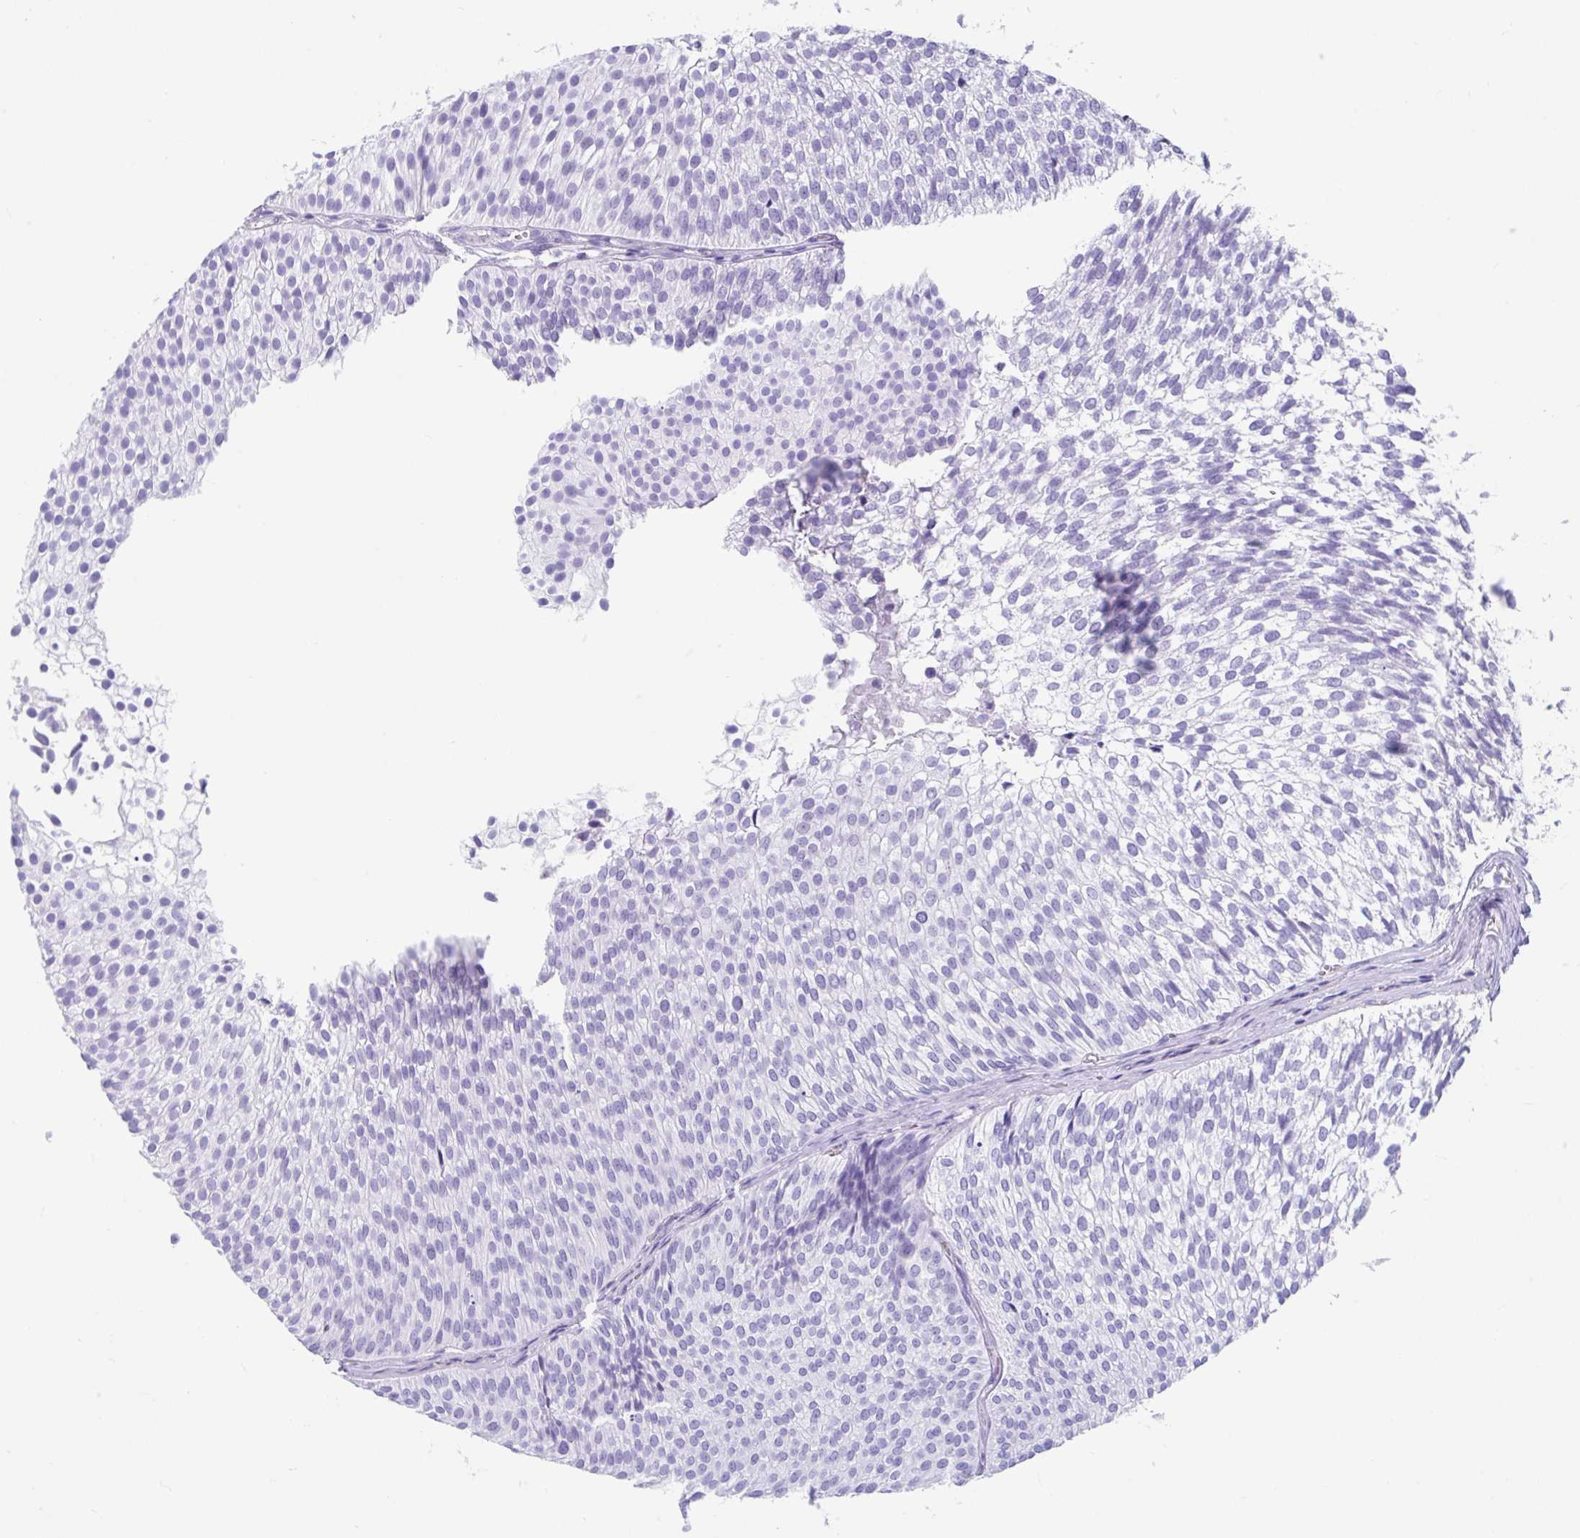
{"staining": {"intensity": "negative", "quantity": "none", "location": "none"}, "tissue": "urothelial cancer", "cell_type": "Tumor cells", "image_type": "cancer", "snomed": [{"axis": "morphology", "description": "Urothelial carcinoma, Low grade"}, {"axis": "topography", "description": "Urinary bladder"}], "caption": "High magnification brightfield microscopy of urothelial carcinoma (low-grade) stained with DAB (3,3'-diaminobenzidine) (brown) and counterstained with hematoxylin (blue): tumor cells show no significant expression.", "gene": "FAM107A", "patient": {"sex": "male", "age": 91}}